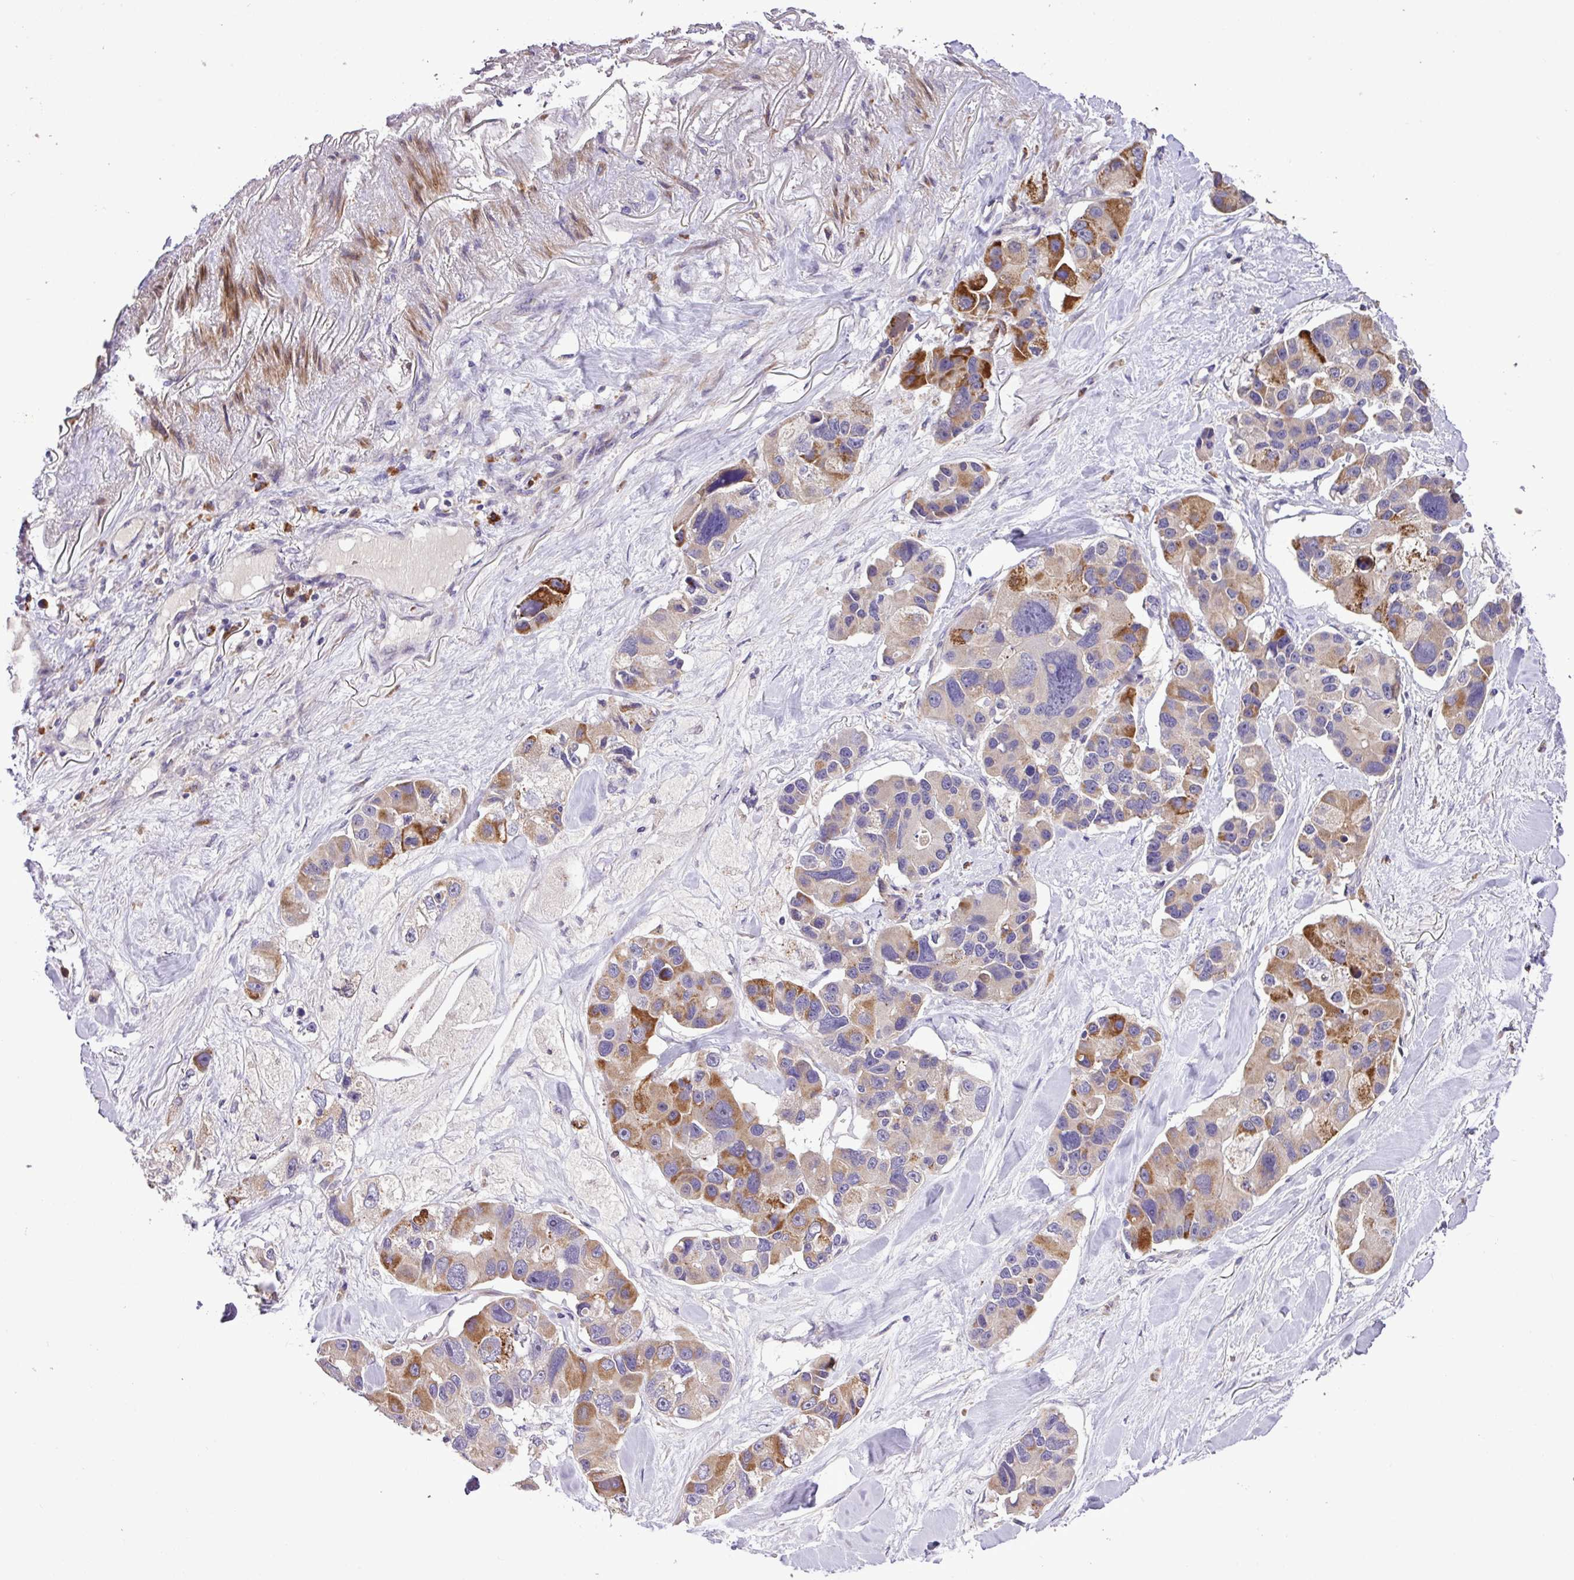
{"staining": {"intensity": "strong", "quantity": "<25%", "location": "cytoplasmic/membranous"}, "tissue": "lung cancer", "cell_type": "Tumor cells", "image_type": "cancer", "snomed": [{"axis": "morphology", "description": "Adenocarcinoma, NOS"}, {"axis": "topography", "description": "Lung"}], "caption": "Lung cancer stained with DAB immunohistochemistry (IHC) demonstrates medium levels of strong cytoplasmic/membranous positivity in about <25% of tumor cells. (IHC, brightfield microscopy, high magnification).", "gene": "ZNF266", "patient": {"sex": "female", "age": 54}}